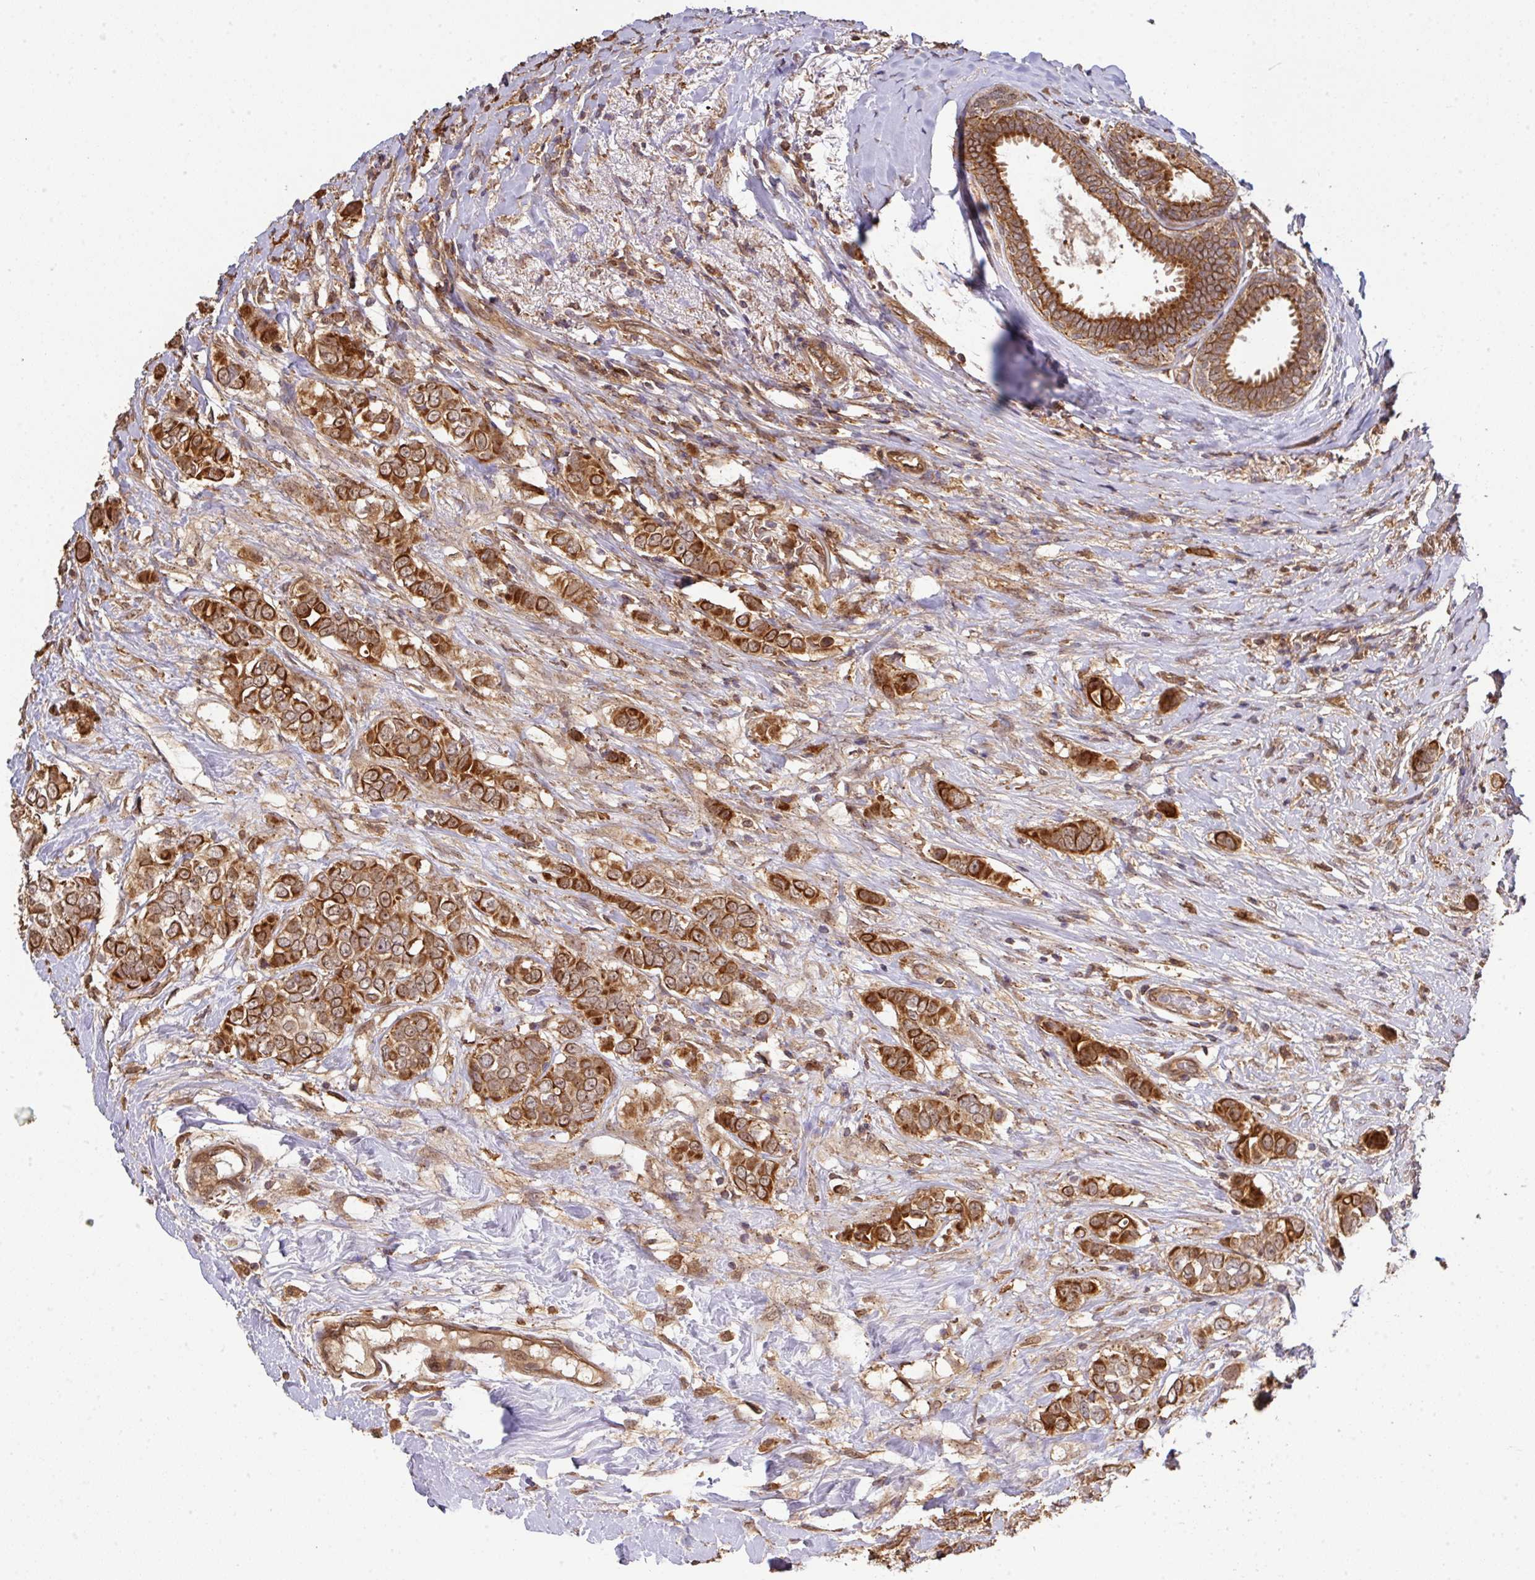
{"staining": {"intensity": "strong", "quantity": ">75%", "location": "cytoplasmic/membranous,nuclear"}, "tissue": "breast cancer", "cell_type": "Tumor cells", "image_type": "cancer", "snomed": [{"axis": "morphology", "description": "Lobular carcinoma"}, {"axis": "topography", "description": "Breast"}], "caption": "Brown immunohistochemical staining in human lobular carcinoma (breast) demonstrates strong cytoplasmic/membranous and nuclear staining in approximately >75% of tumor cells.", "gene": "ARPIN", "patient": {"sex": "female", "age": 51}}